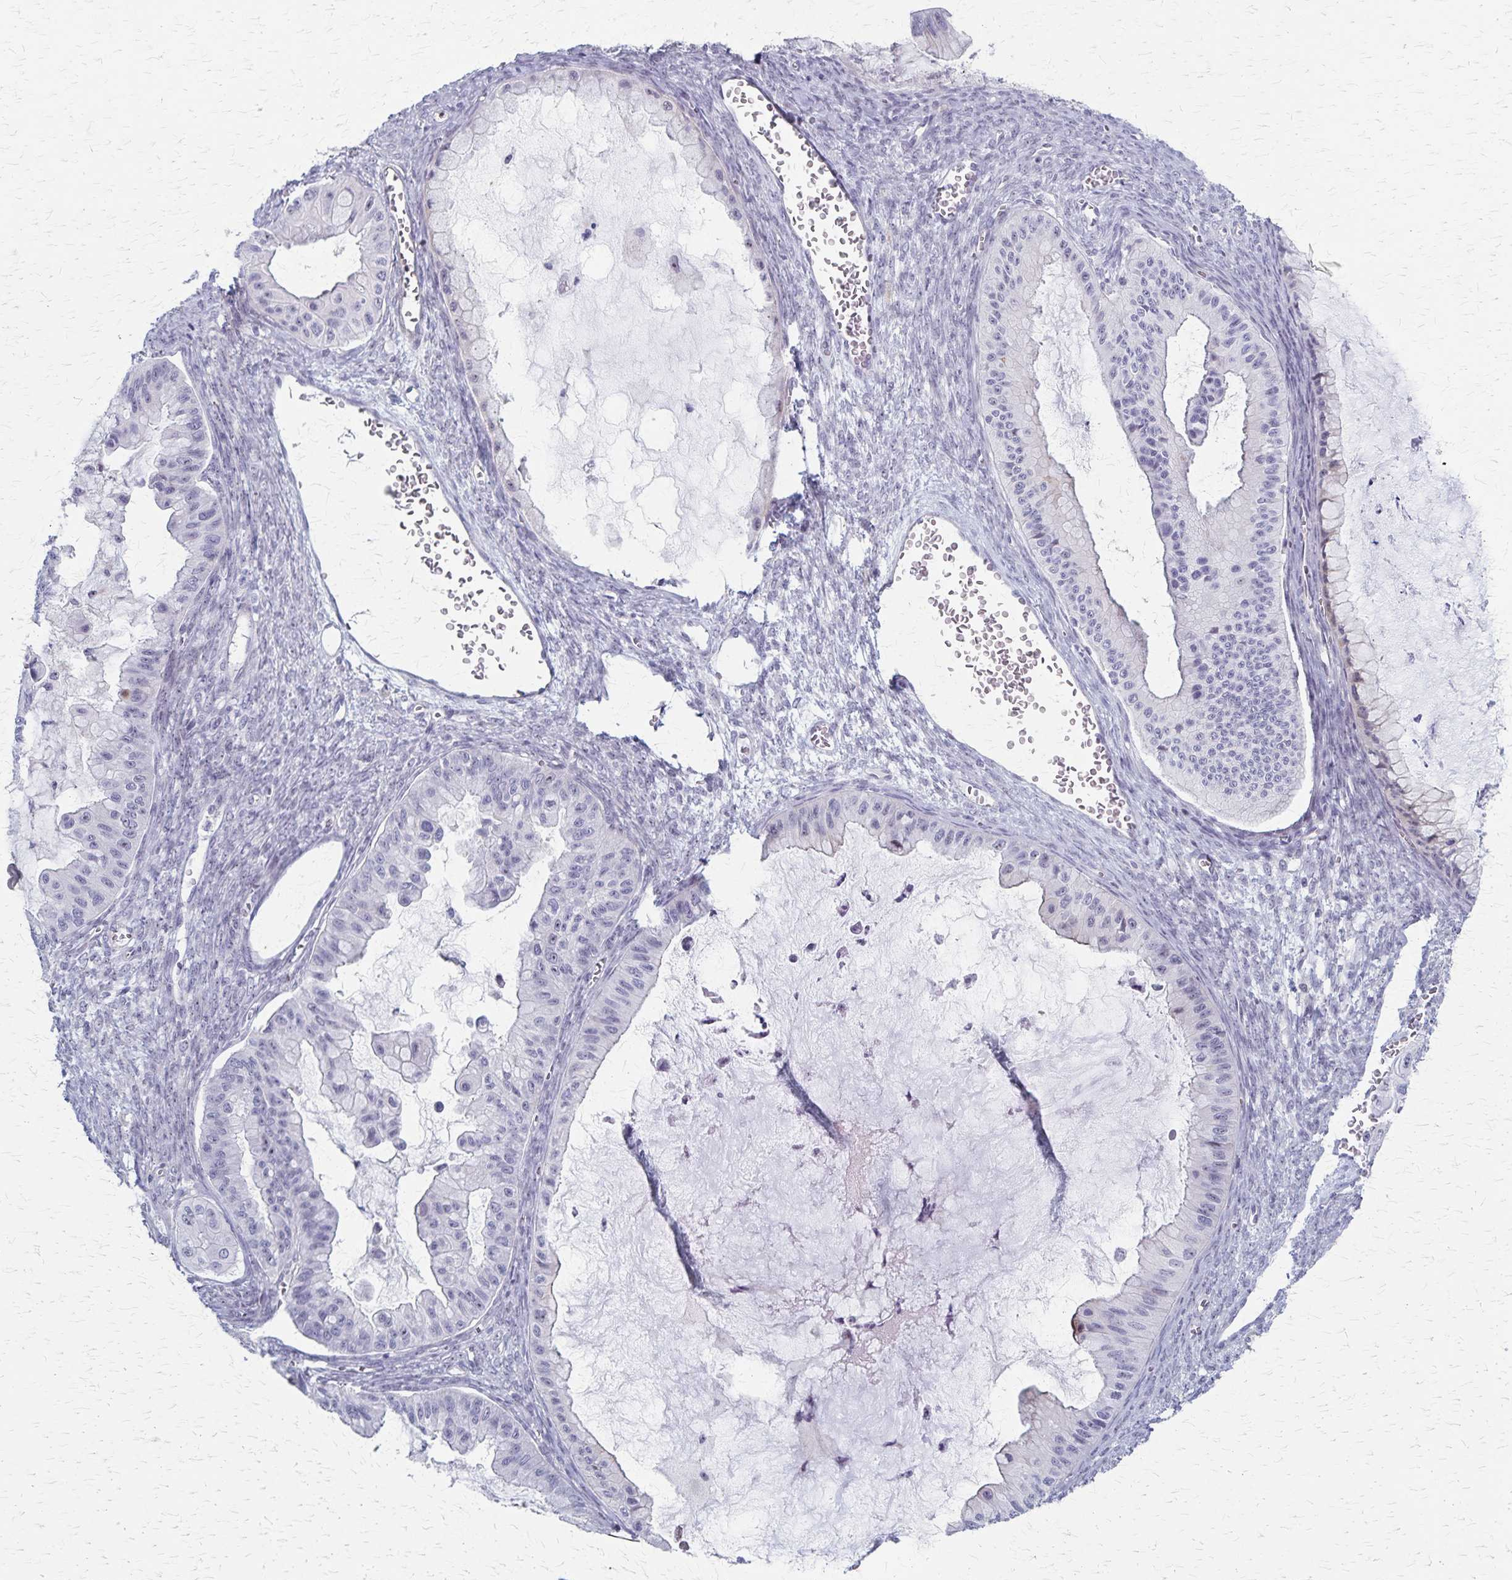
{"staining": {"intensity": "negative", "quantity": "none", "location": "none"}, "tissue": "ovarian cancer", "cell_type": "Tumor cells", "image_type": "cancer", "snomed": [{"axis": "morphology", "description": "Cystadenocarcinoma, mucinous, NOS"}, {"axis": "topography", "description": "Ovary"}], "caption": "This is a image of IHC staining of mucinous cystadenocarcinoma (ovarian), which shows no expression in tumor cells.", "gene": "DLK2", "patient": {"sex": "female", "age": 72}}